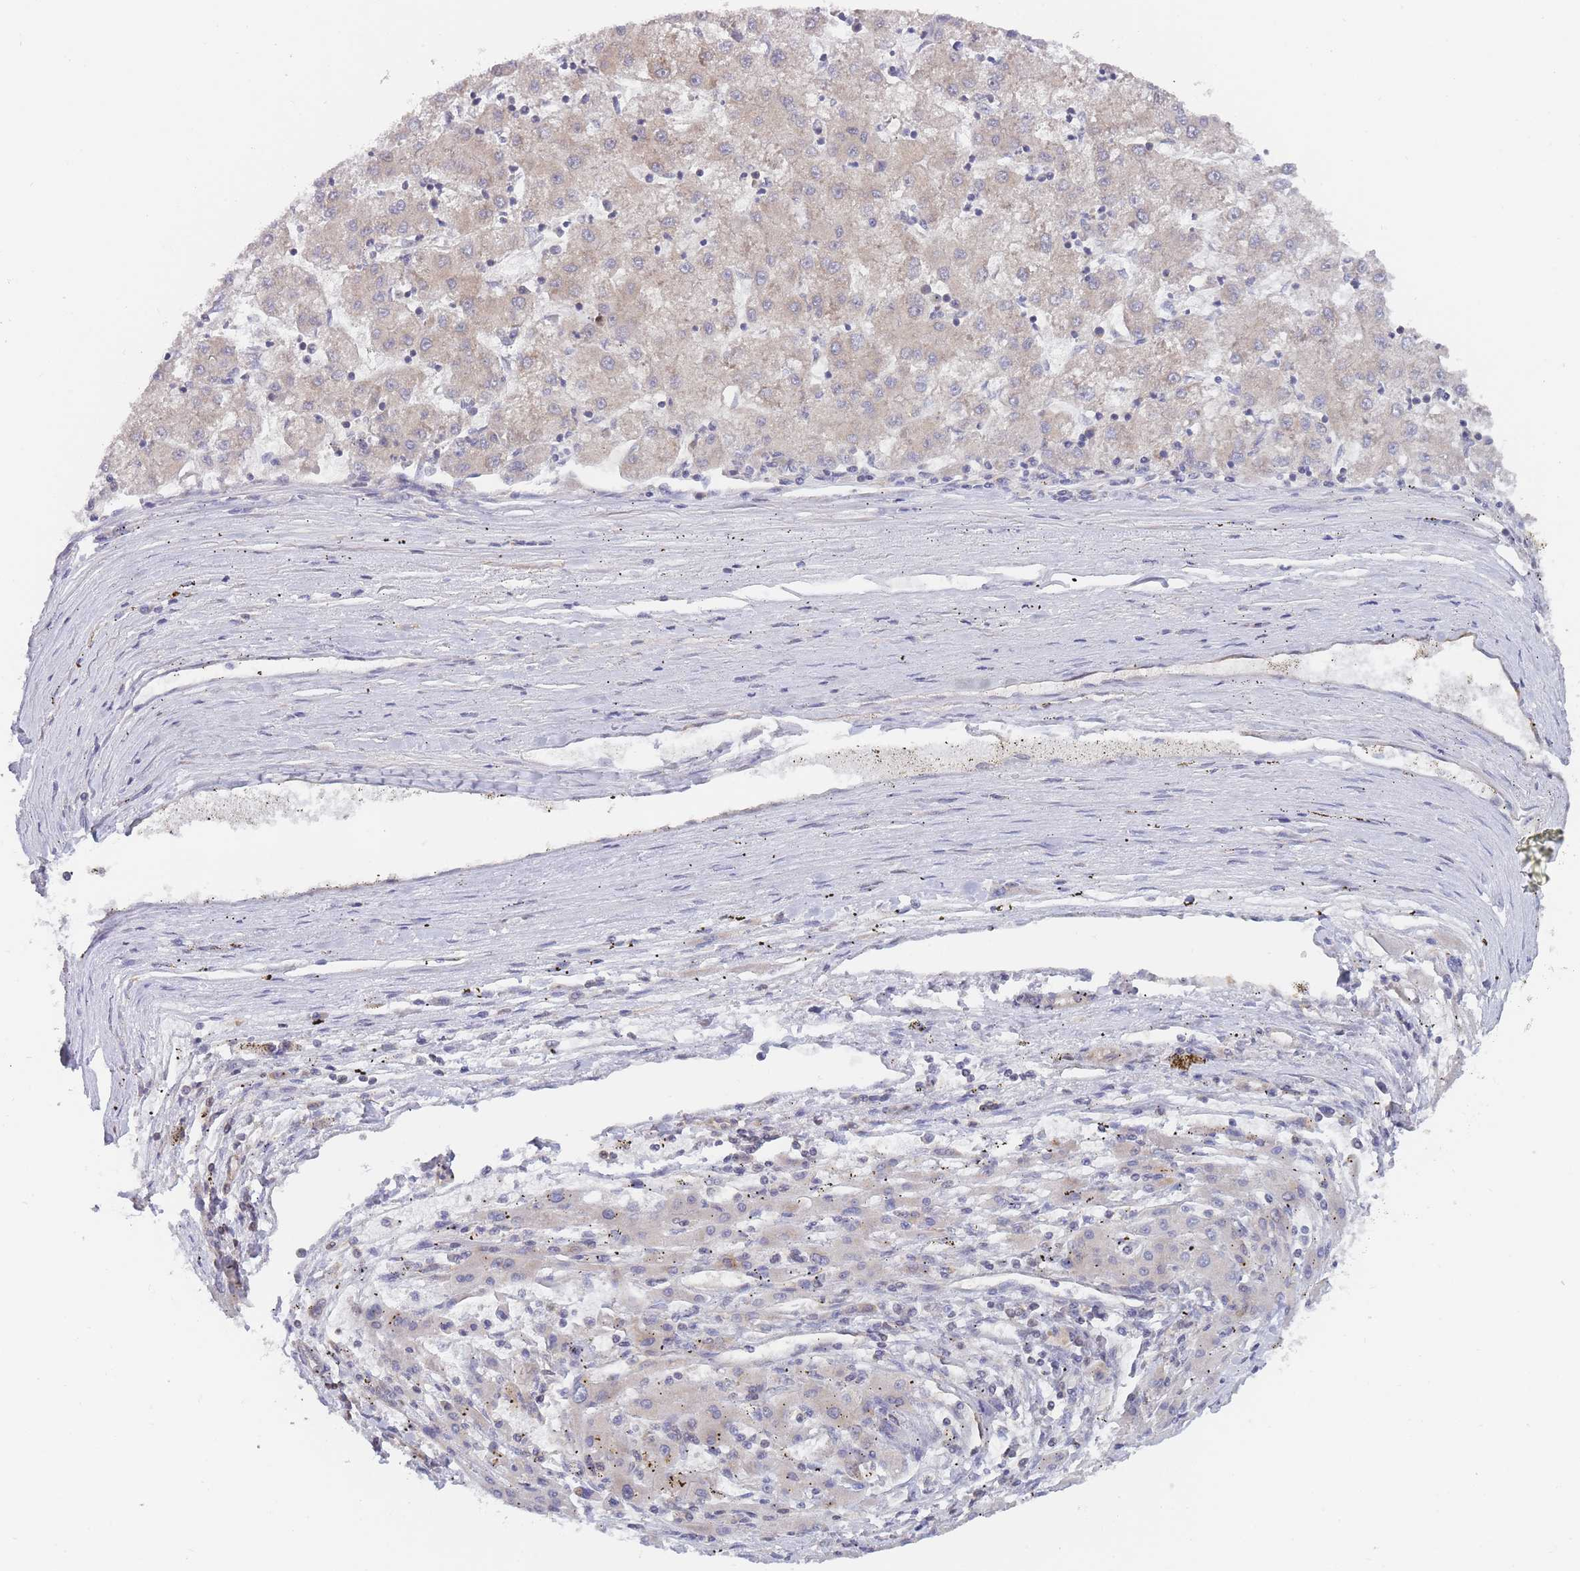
{"staining": {"intensity": "weak", "quantity": "25%-75%", "location": "cytoplasmic/membranous"}, "tissue": "liver cancer", "cell_type": "Tumor cells", "image_type": "cancer", "snomed": [{"axis": "morphology", "description": "Carcinoma, Hepatocellular, NOS"}, {"axis": "topography", "description": "Liver"}], "caption": "Protein staining of liver hepatocellular carcinoma tissue demonstrates weak cytoplasmic/membranous positivity in about 25%-75% of tumor cells.", "gene": "MRPS18B", "patient": {"sex": "male", "age": 72}}